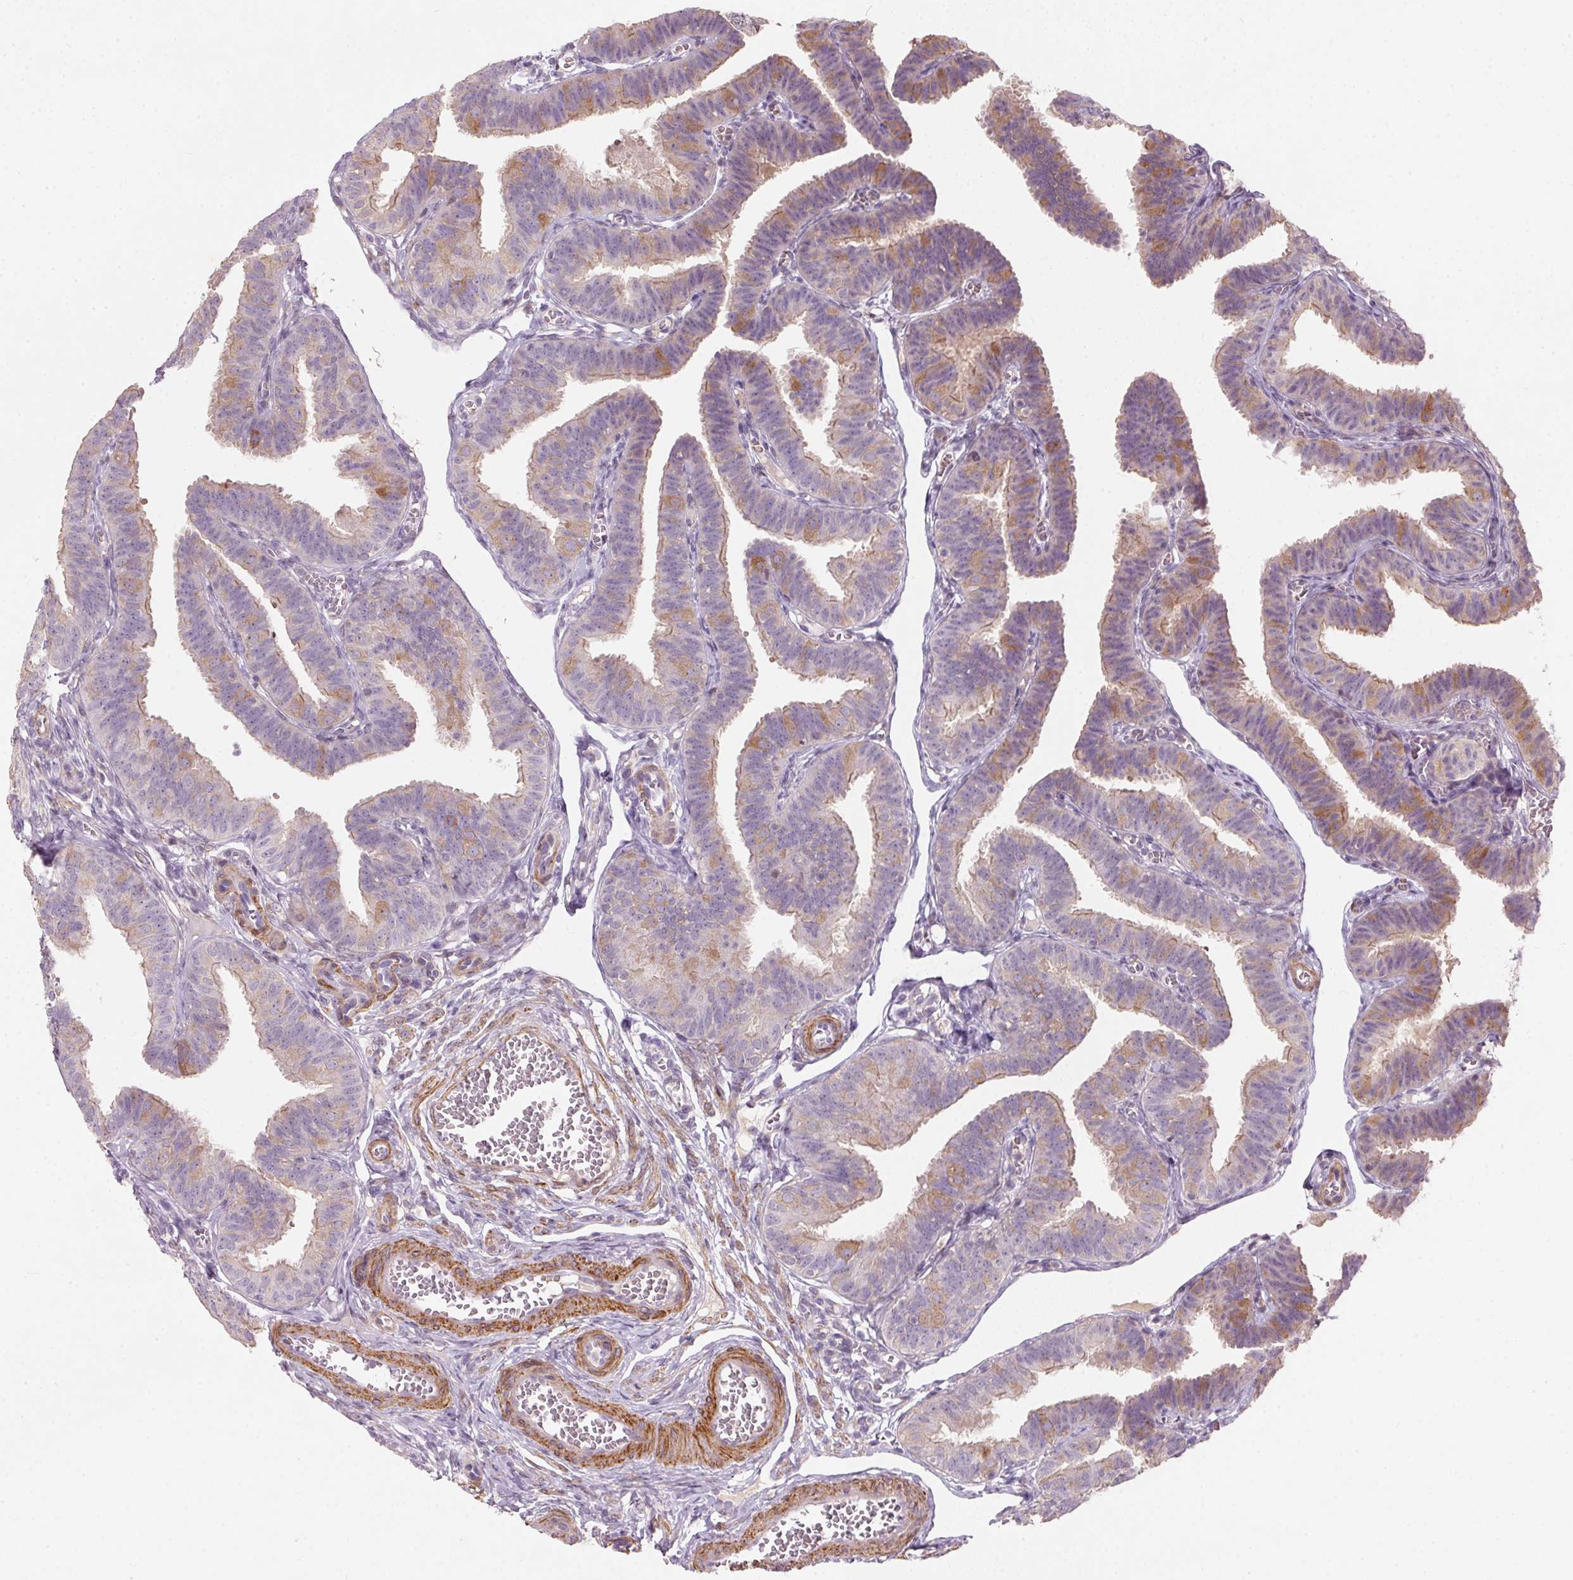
{"staining": {"intensity": "weak", "quantity": "25%-75%", "location": "cytoplasmic/membranous"}, "tissue": "fallopian tube", "cell_type": "Glandular cells", "image_type": "normal", "snomed": [{"axis": "morphology", "description": "Normal tissue, NOS"}, {"axis": "topography", "description": "Fallopian tube"}], "caption": "Protein analysis of benign fallopian tube exhibits weak cytoplasmic/membranous expression in about 25%-75% of glandular cells.", "gene": "KCNK15", "patient": {"sex": "female", "age": 25}}